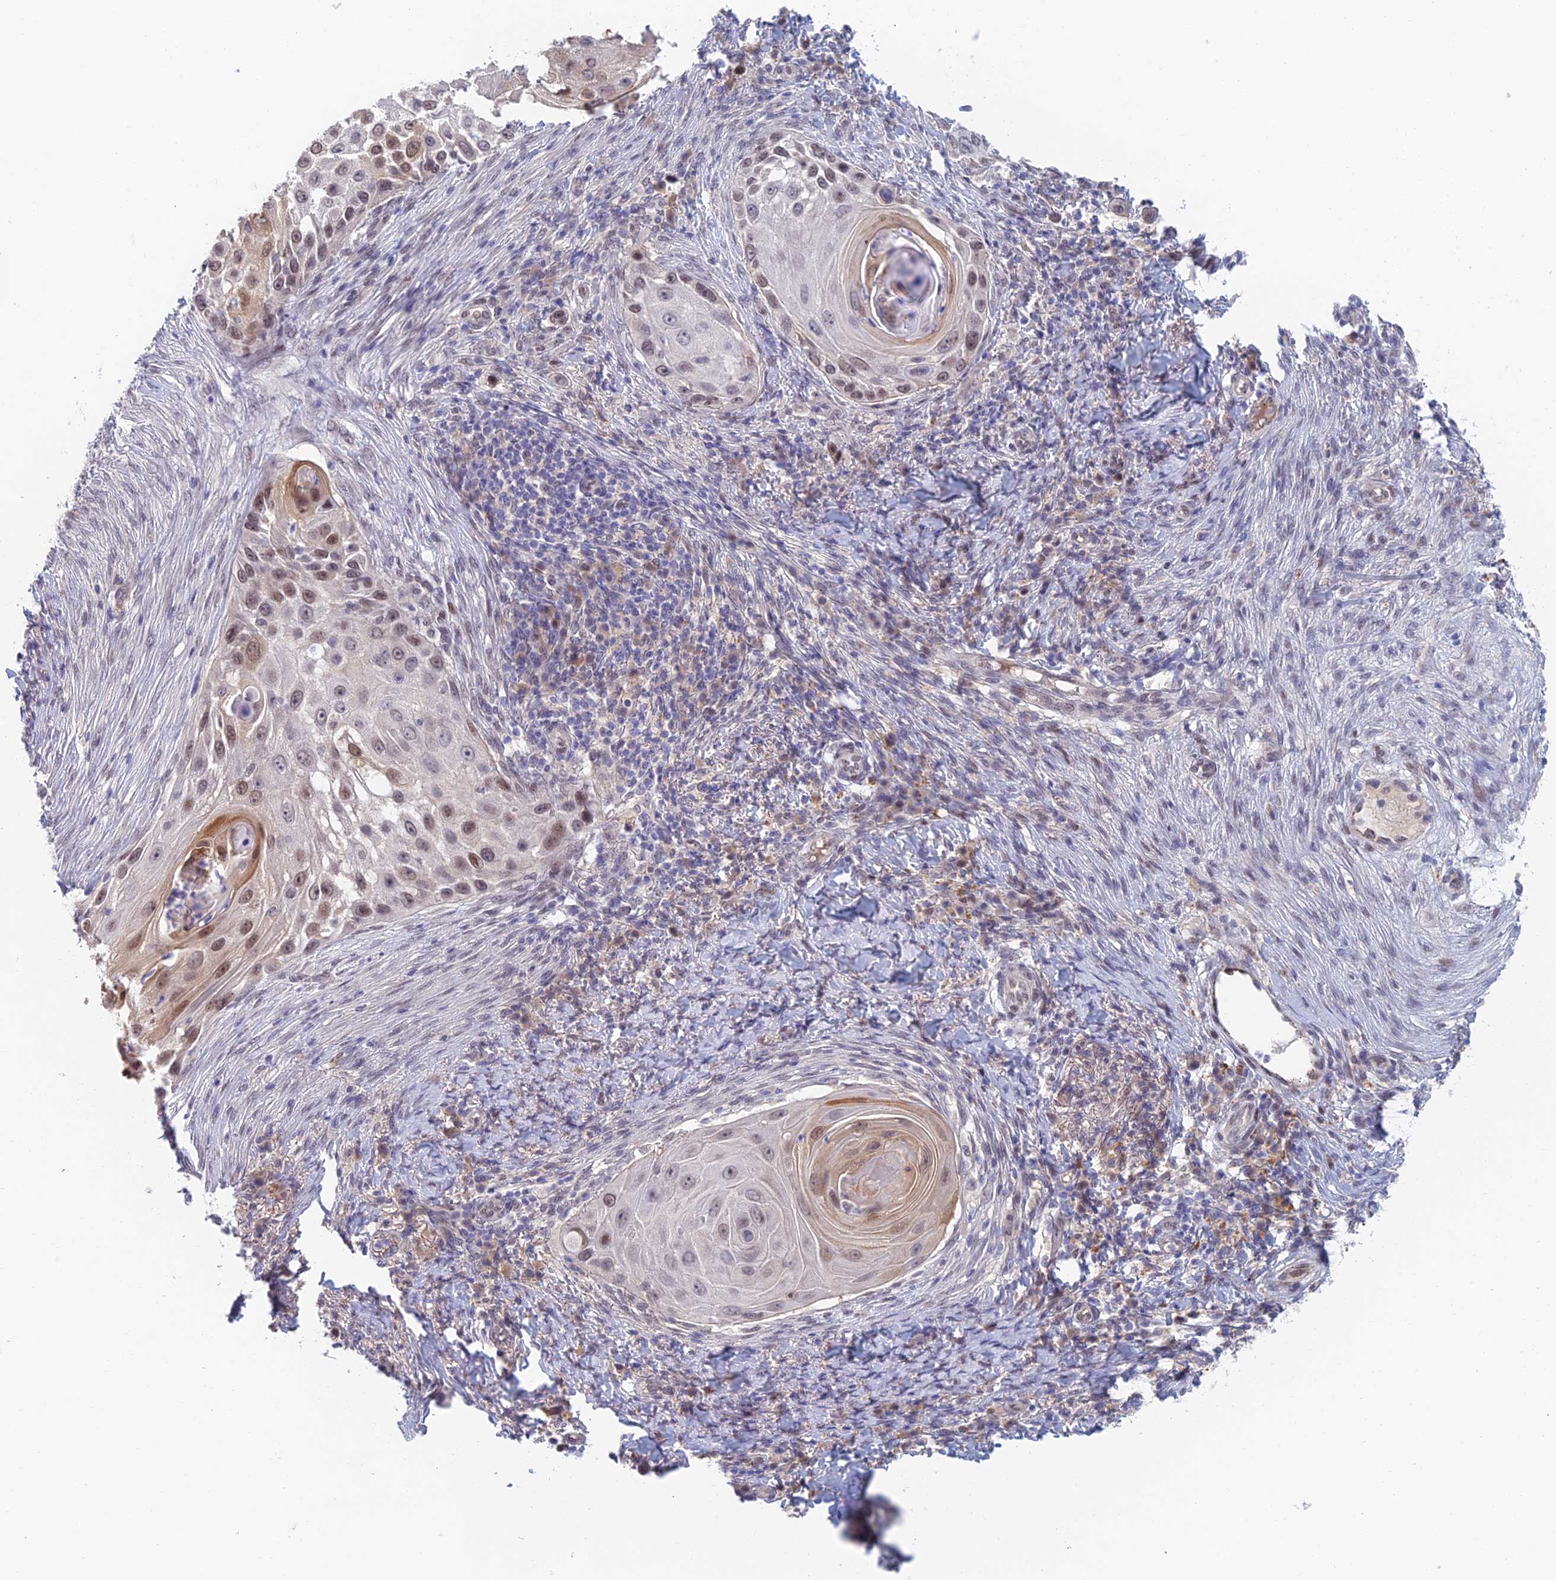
{"staining": {"intensity": "moderate", "quantity": "25%-75%", "location": "nuclear"}, "tissue": "skin cancer", "cell_type": "Tumor cells", "image_type": "cancer", "snomed": [{"axis": "morphology", "description": "Squamous cell carcinoma, NOS"}, {"axis": "topography", "description": "Skin"}], "caption": "A brown stain labels moderate nuclear staining of a protein in human skin cancer (squamous cell carcinoma) tumor cells. (Brightfield microscopy of DAB IHC at high magnification).", "gene": "ZUP1", "patient": {"sex": "female", "age": 44}}